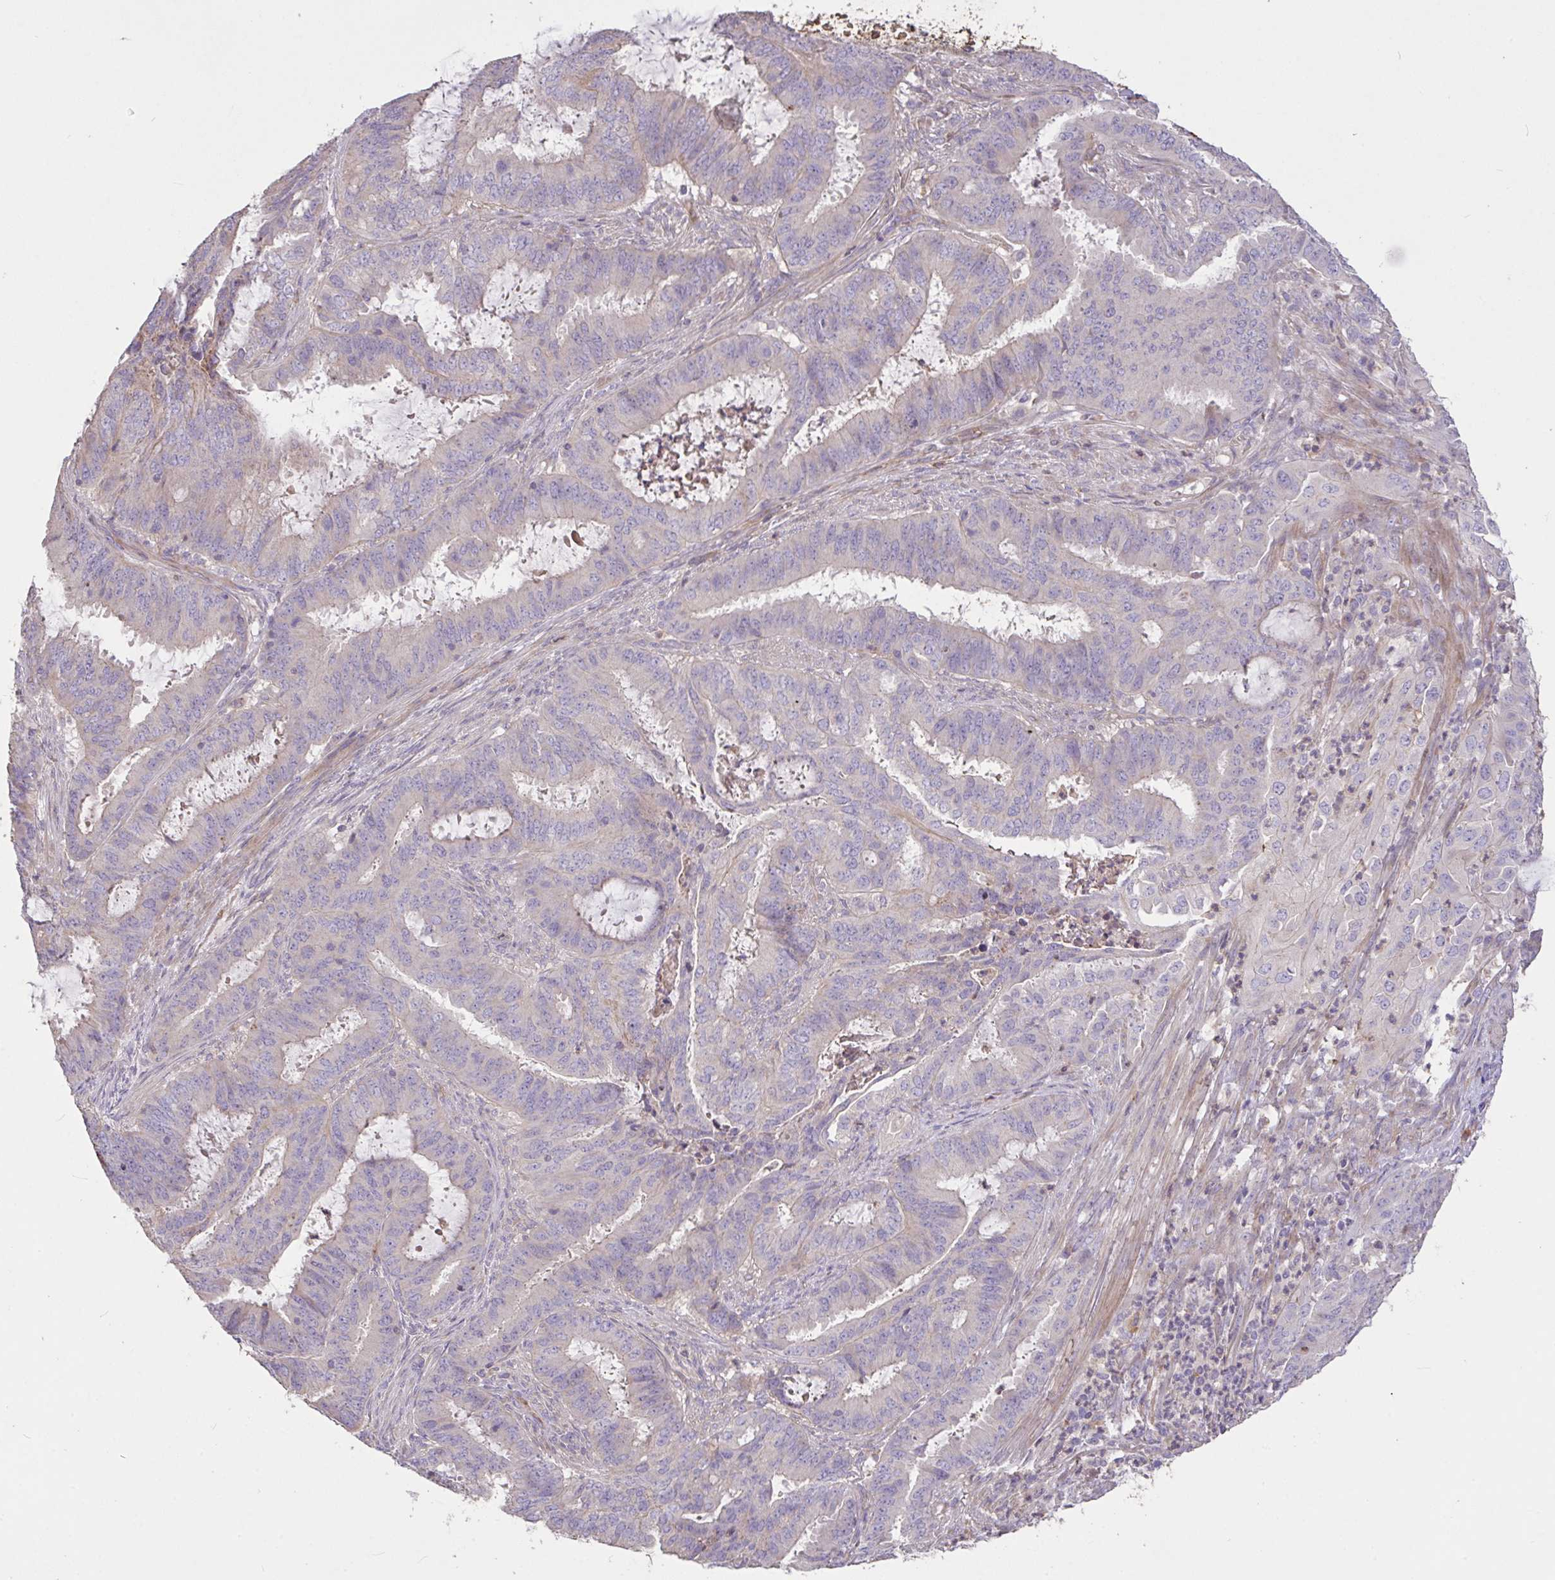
{"staining": {"intensity": "weak", "quantity": "<25%", "location": "cytoplasmic/membranous"}, "tissue": "endometrial cancer", "cell_type": "Tumor cells", "image_type": "cancer", "snomed": [{"axis": "morphology", "description": "Adenocarcinoma, NOS"}, {"axis": "topography", "description": "Endometrium"}], "caption": "IHC of human adenocarcinoma (endometrial) exhibits no expression in tumor cells.", "gene": "FCER1A", "patient": {"sex": "female", "age": 51}}